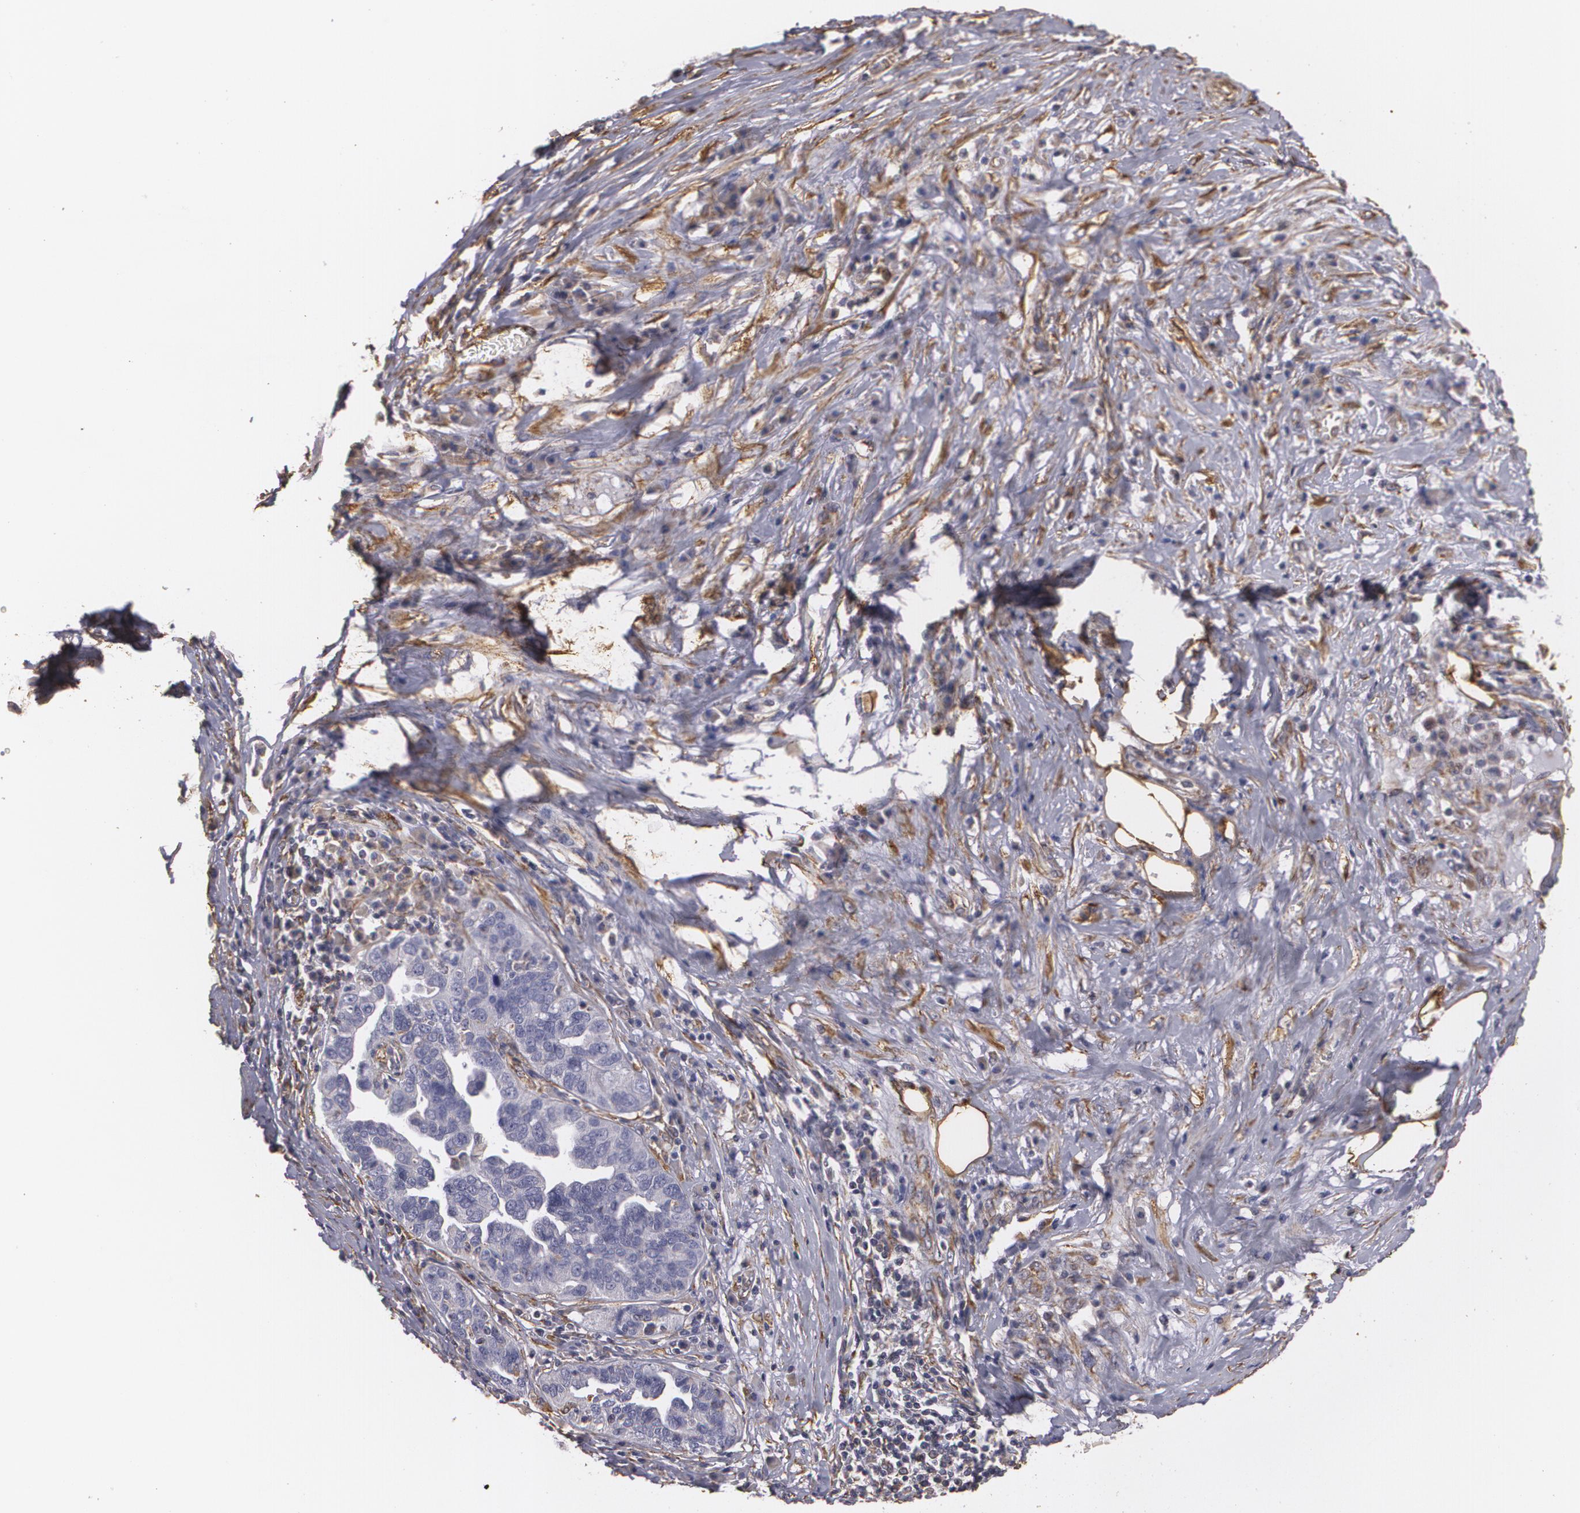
{"staining": {"intensity": "negative", "quantity": "none", "location": "none"}, "tissue": "ovarian cancer", "cell_type": "Tumor cells", "image_type": "cancer", "snomed": [{"axis": "morphology", "description": "Cystadenocarcinoma, serous, NOS"}, {"axis": "topography", "description": "Ovary"}], "caption": "A photomicrograph of ovarian cancer (serous cystadenocarcinoma) stained for a protein shows no brown staining in tumor cells. (DAB (3,3'-diaminobenzidine) immunohistochemistry (IHC) visualized using brightfield microscopy, high magnification).", "gene": "CYB5R3", "patient": {"sex": "female", "age": 64}}